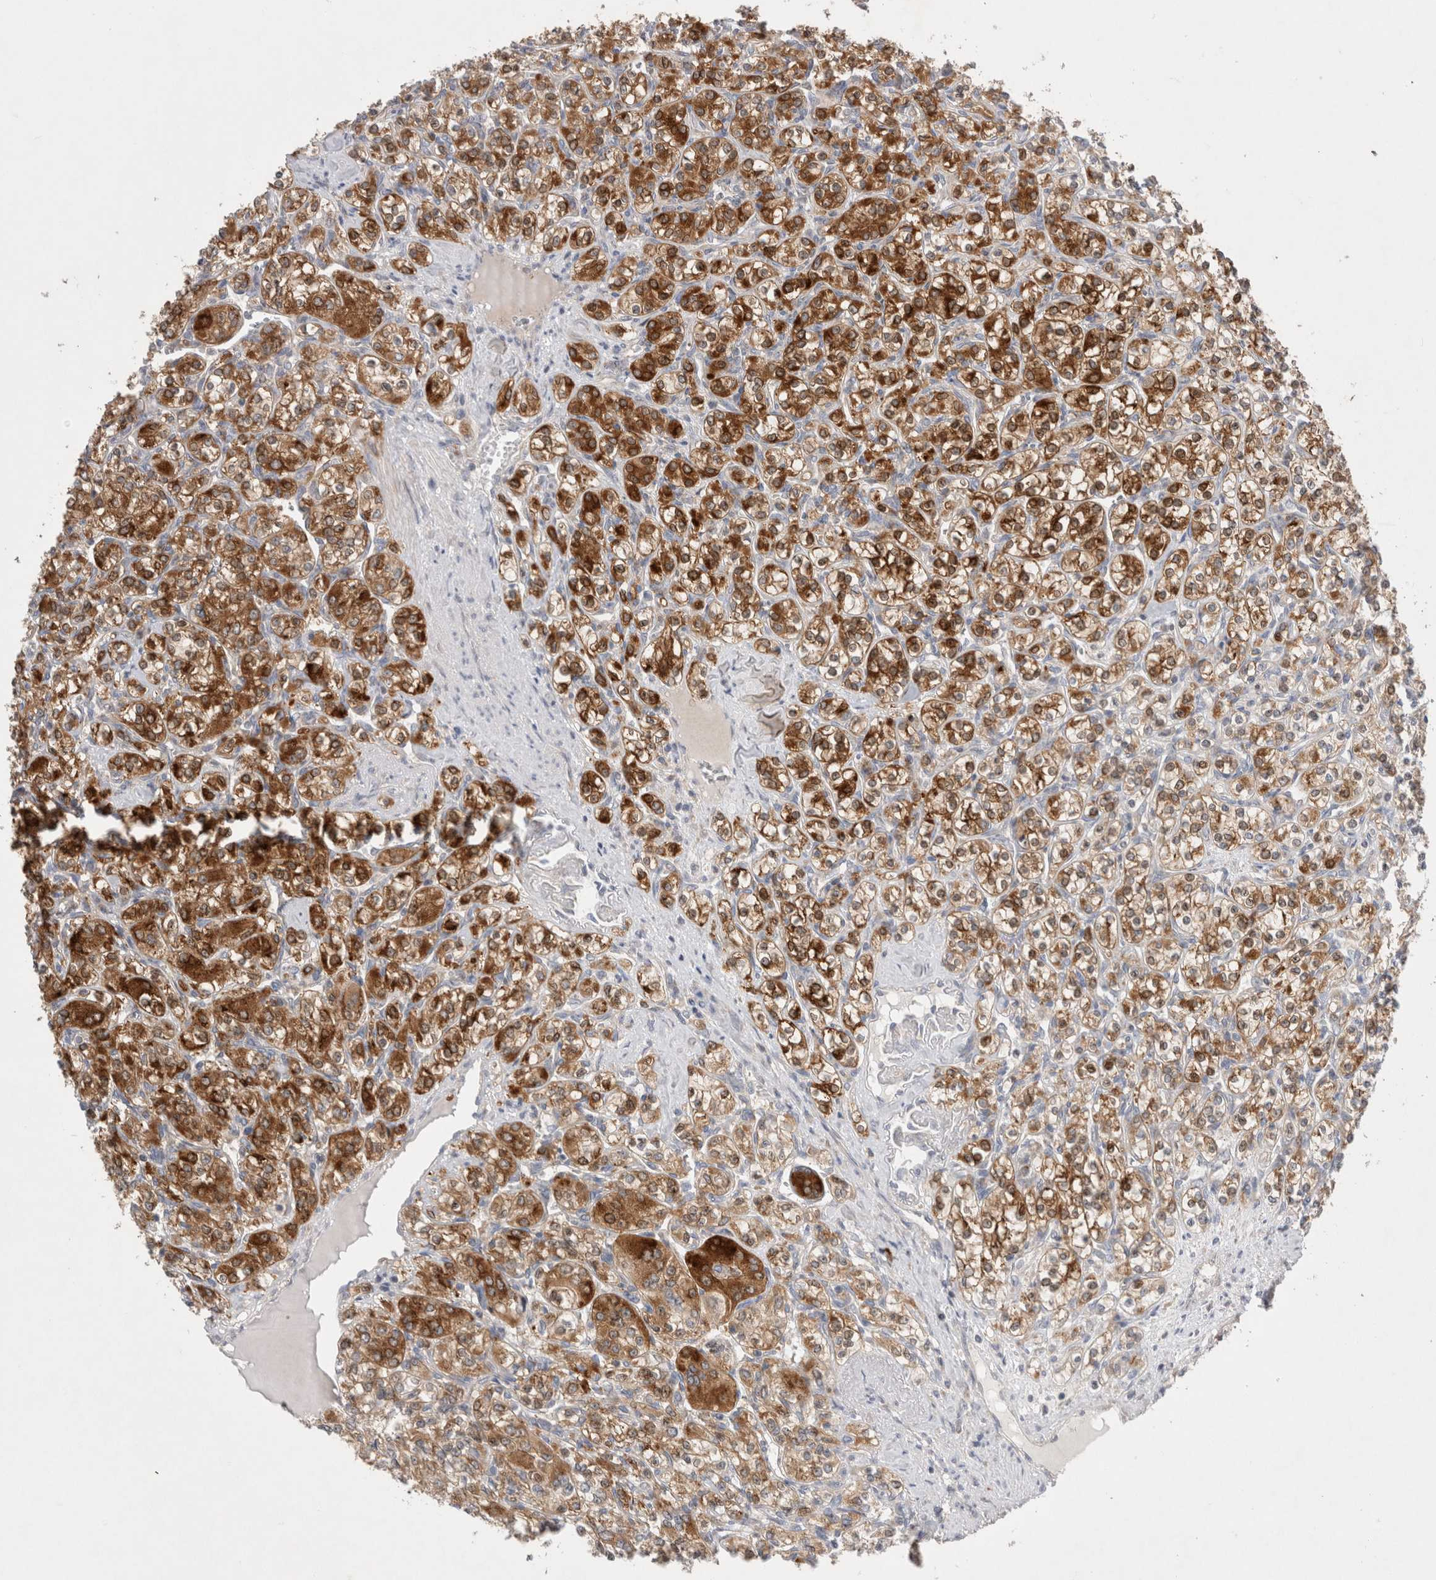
{"staining": {"intensity": "strong", "quantity": ">75%", "location": "cytoplasmic/membranous"}, "tissue": "renal cancer", "cell_type": "Tumor cells", "image_type": "cancer", "snomed": [{"axis": "morphology", "description": "Adenocarcinoma, NOS"}, {"axis": "topography", "description": "Kidney"}], "caption": "Strong cytoplasmic/membranous expression for a protein is seen in about >75% of tumor cells of renal cancer (adenocarcinoma) using immunohistochemistry (IHC).", "gene": "TBC1D16", "patient": {"sex": "male", "age": 77}}